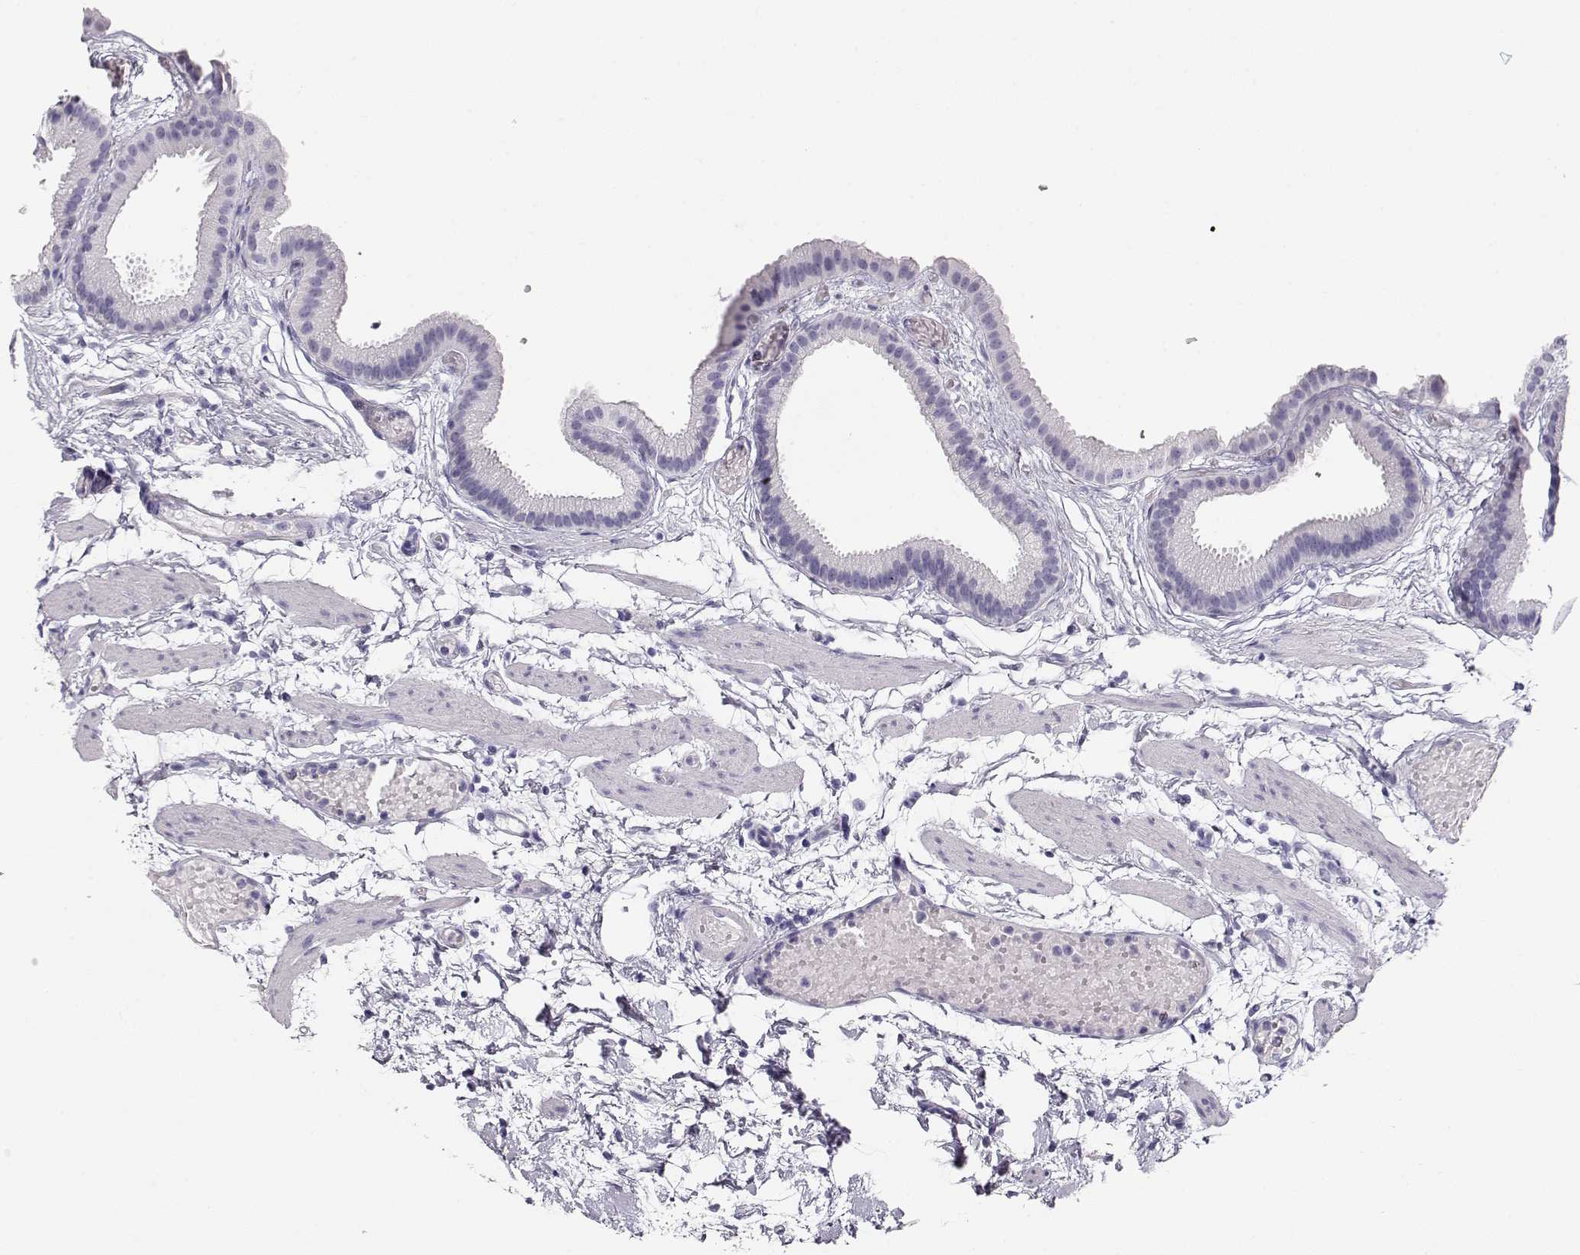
{"staining": {"intensity": "negative", "quantity": "none", "location": "none"}, "tissue": "gallbladder", "cell_type": "Glandular cells", "image_type": "normal", "snomed": [{"axis": "morphology", "description": "Normal tissue, NOS"}, {"axis": "topography", "description": "Gallbladder"}], "caption": "High power microscopy micrograph of an IHC histopathology image of benign gallbladder, revealing no significant positivity in glandular cells. Nuclei are stained in blue.", "gene": "MAGEC1", "patient": {"sex": "female", "age": 45}}